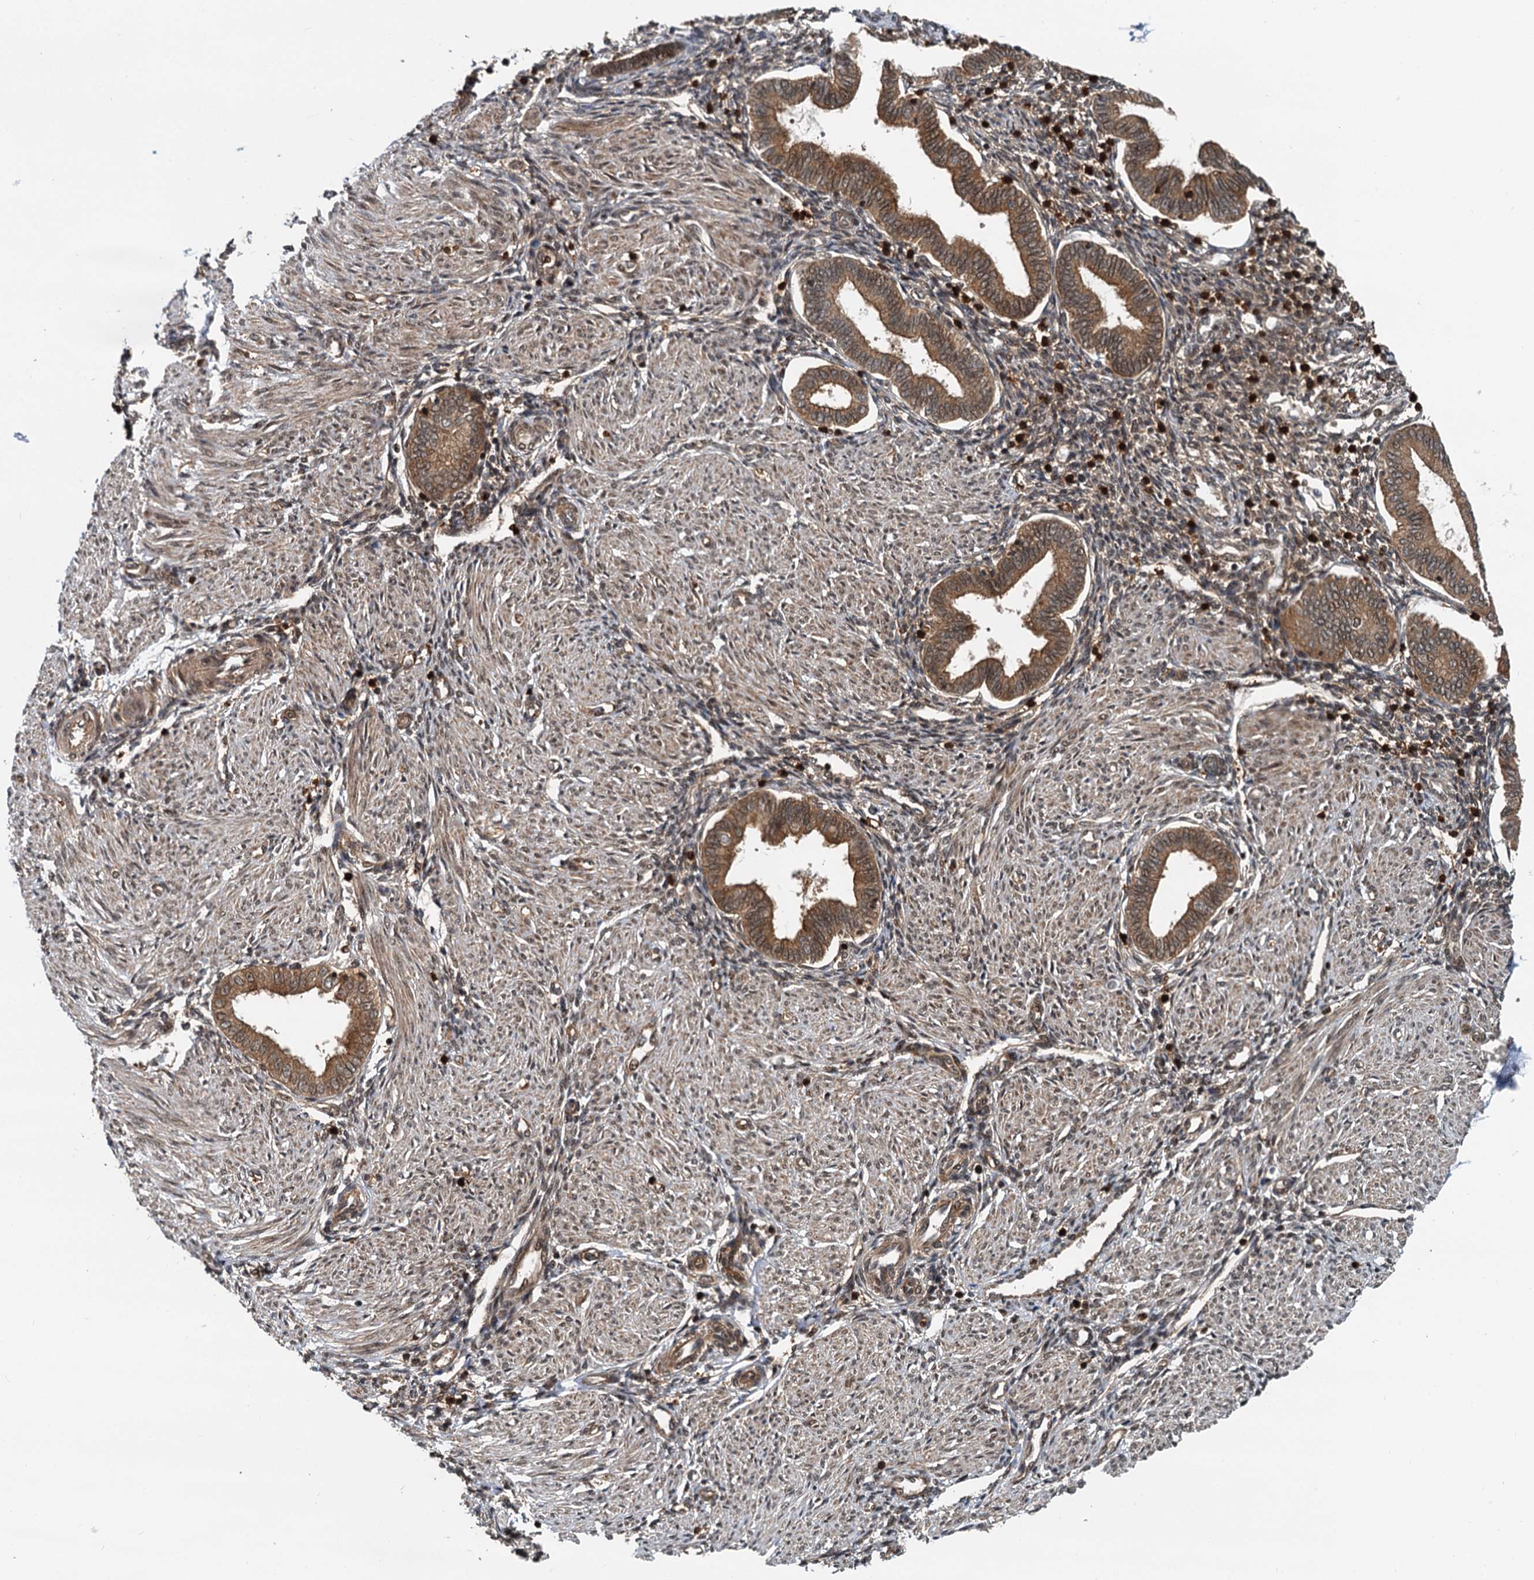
{"staining": {"intensity": "moderate", "quantity": "25%-75%", "location": "cytoplasmic/membranous,nuclear"}, "tissue": "endometrium", "cell_type": "Cells in endometrial stroma", "image_type": "normal", "snomed": [{"axis": "morphology", "description": "Normal tissue, NOS"}, {"axis": "topography", "description": "Endometrium"}], "caption": "Immunohistochemical staining of benign endometrium exhibits moderate cytoplasmic/membranous,nuclear protein expression in approximately 25%-75% of cells in endometrial stroma.", "gene": "STUB1", "patient": {"sex": "female", "age": 53}}